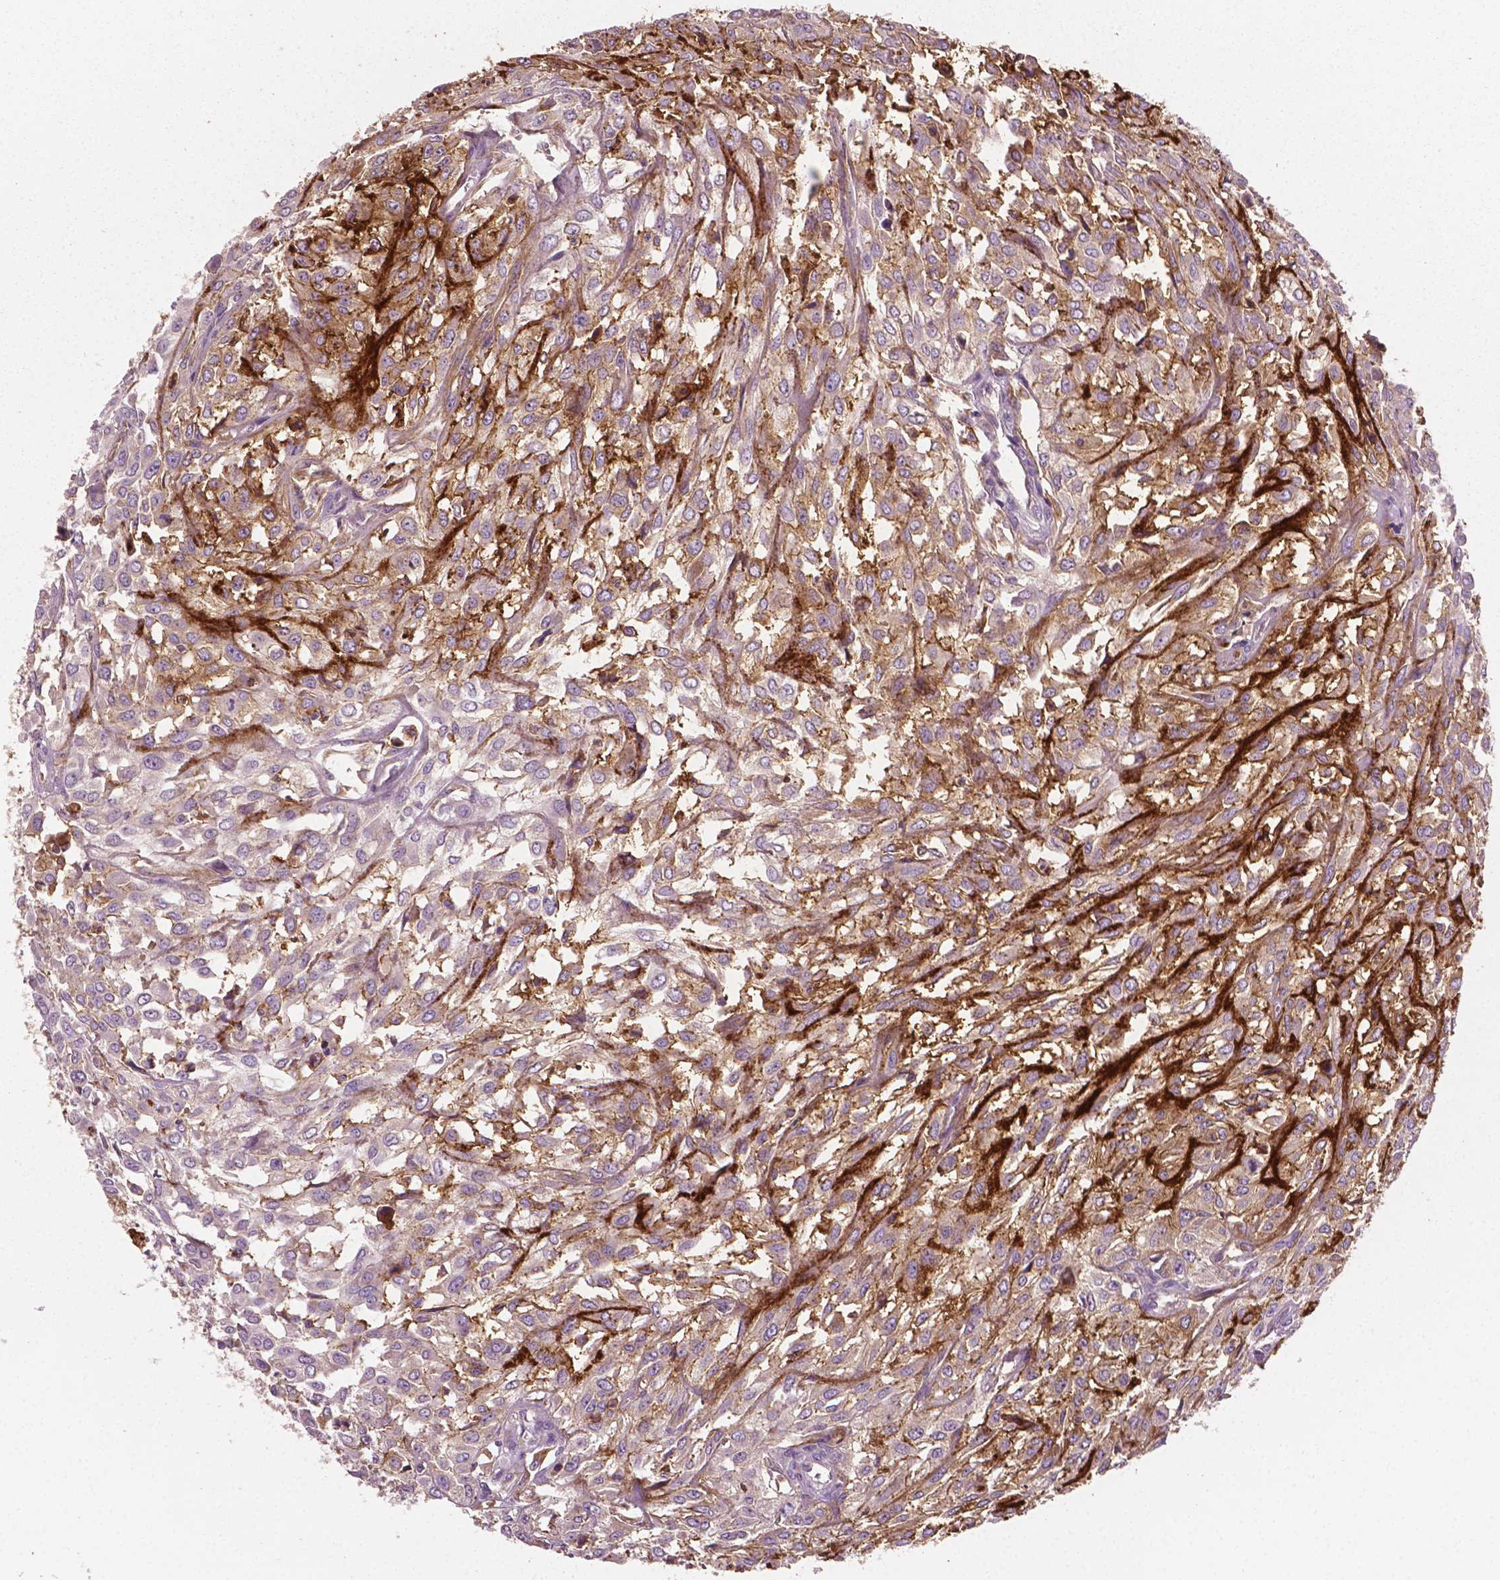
{"staining": {"intensity": "moderate", "quantity": ">75%", "location": "cytoplasmic/membranous"}, "tissue": "urothelial cancer", "cell_type": "Tumor cells", "image_type": "cancer", "snomed": [{"axis": "morphology", "description": "Urothelial carcinoma, High grade"}, {"axis": "topography", "description": "Urinary bladder"}], "caption": "The photomicrograph exhibits a brown stain indicating the presence of a protein in the cytoplasmic/membranous of tumor cells in urothelial cancer.", "gene": "PTX3", "patient": {"sex": "male", "age": 67}}